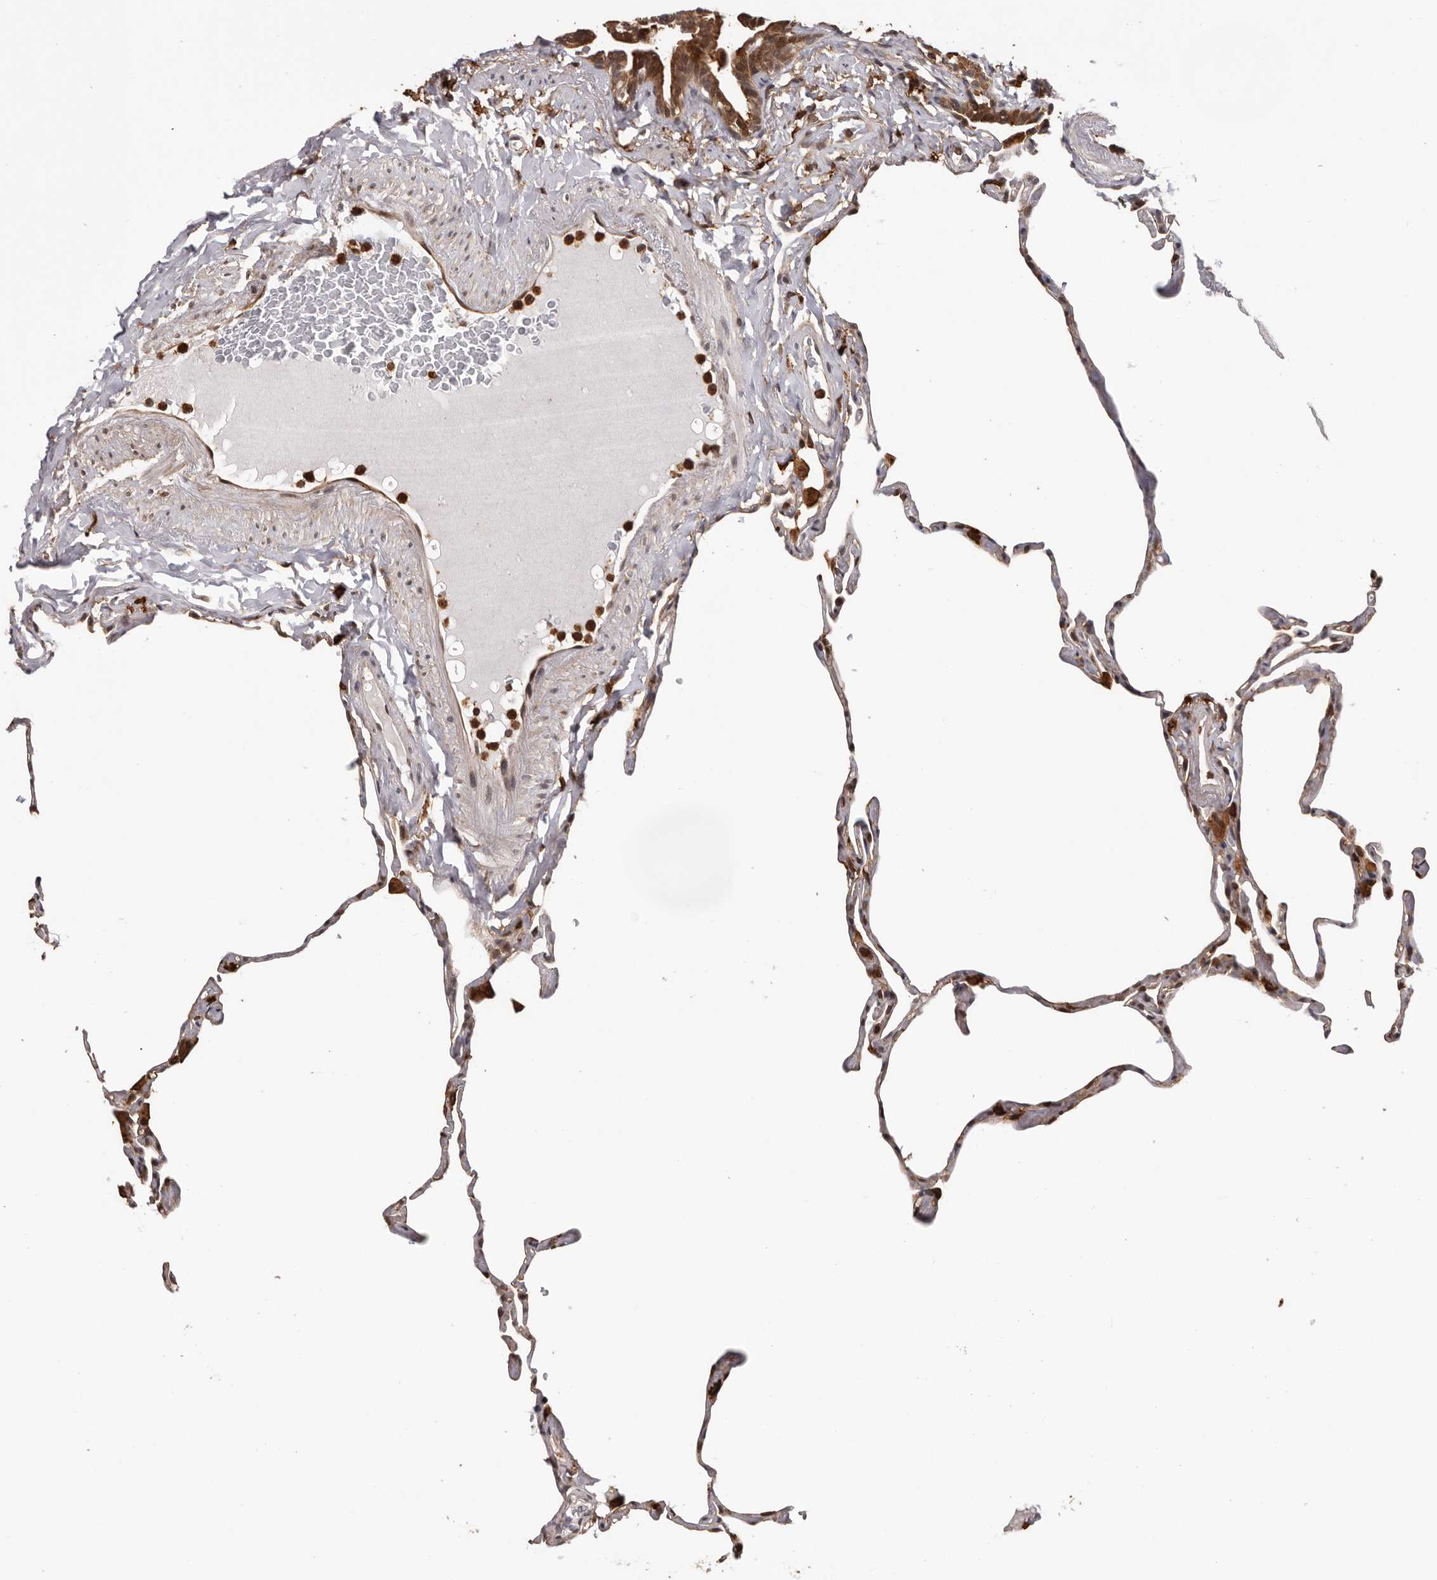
{"staining": {"intensity": "moderate", "quantity": "<25%", "location": "cytoplasmic/membranous"}, "tissue": "lung", "cell_type": "Alveolar cells", "image_type": "normal", "snomed": [{"axis": "morphology", "description": "Normal tissue, NOS"}, {"axis": "topography", "description": "Lung"}], "caption": "This is an image of immunohistochemistry (IHC) staining of benign lung, which shows moderate positivity in the cytoplasmic/membranous of alveolar cells.", "gene": "PRR12", "patient": {"sex": "male", "age": 65}}